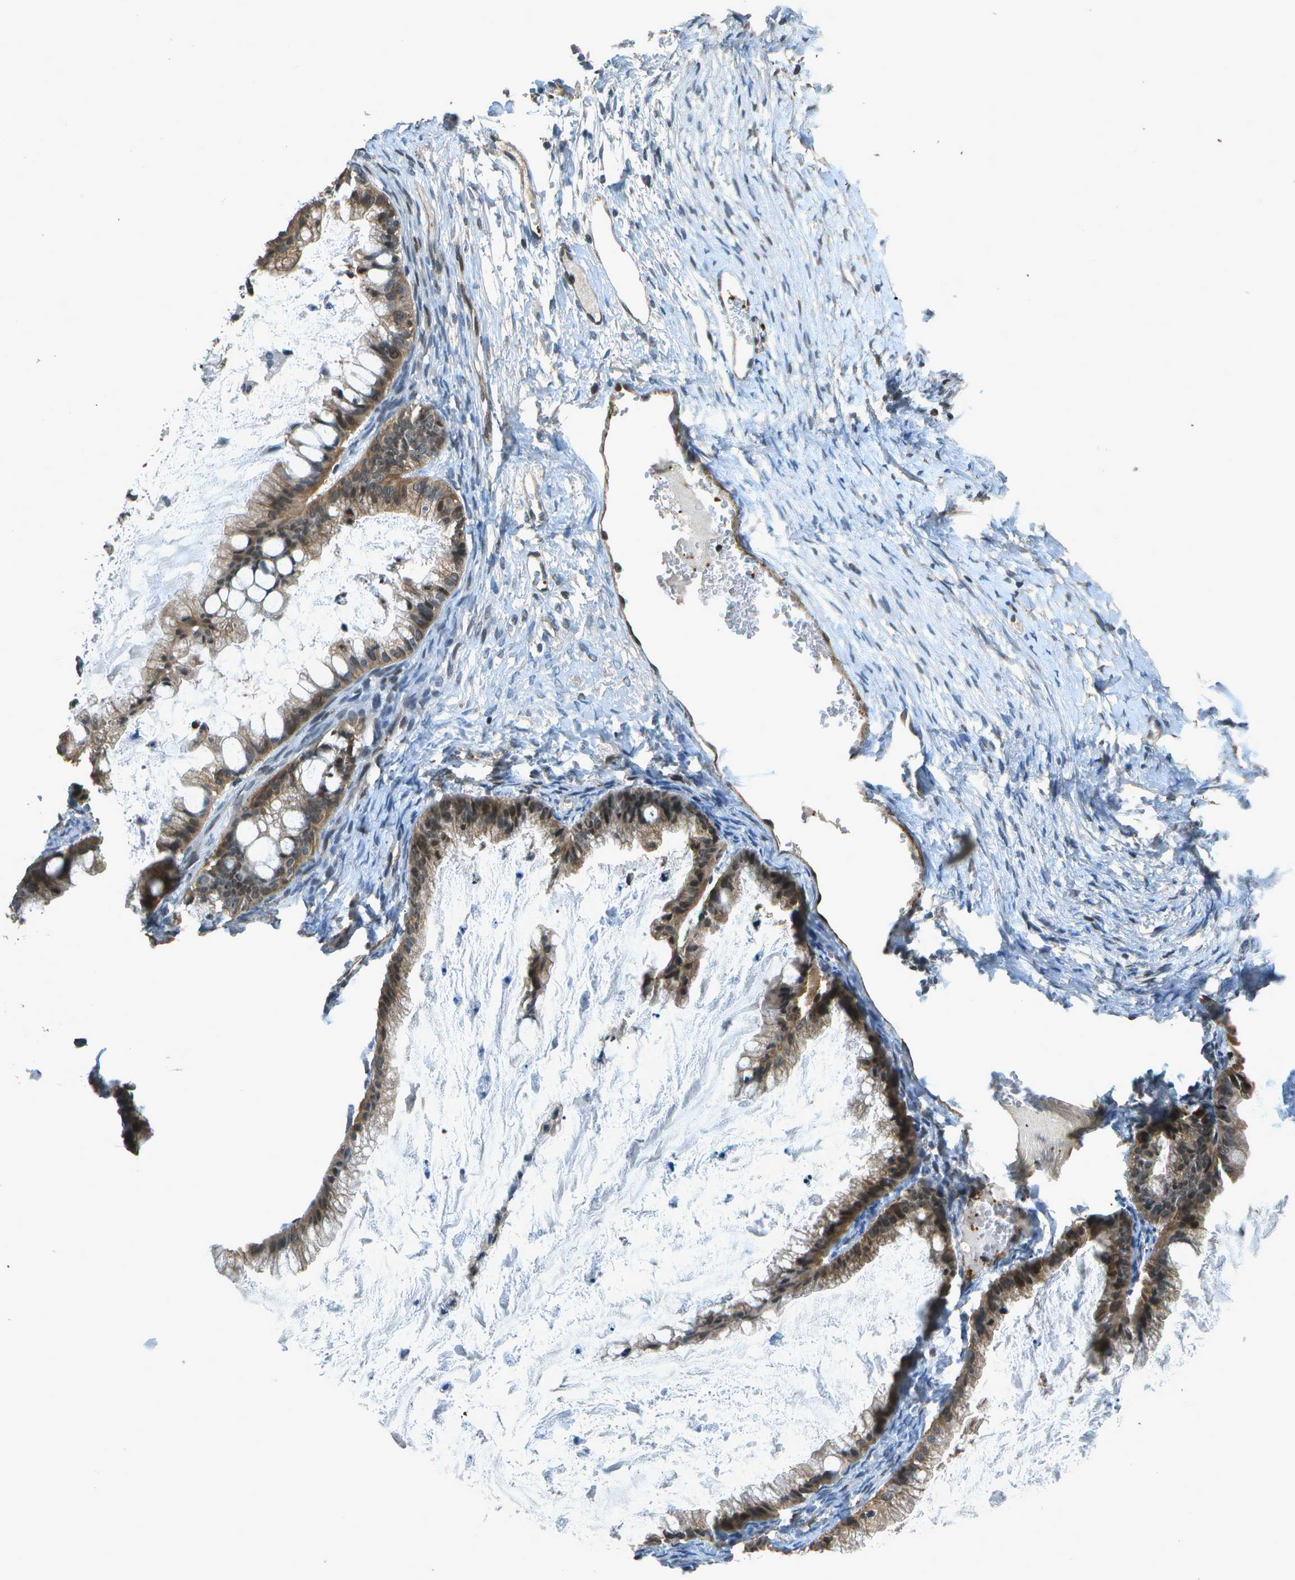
{"staining": {"intensity": "moderate", "quantity": ">75%", "location": "cytoplasmic/membranous,nuclear"}, "tissue": "ovarian cancer", "cell_type": "Tumor cells", "image_type": "cancer", "snomed": [{"axis": "morphology", "description": "Cystadenocarcinoma, mucinous, NOS"}, {"axis": "topography", "description": "Ovary"}], "caption": "This is a histology image of IHC staining of ovarian cancer, which shows moderate staining in the cytoplasmic/membranous and nuclear of tumor cells.", "gene": "PDLIM1", "patient": {"sex": "female", "age": 57}}